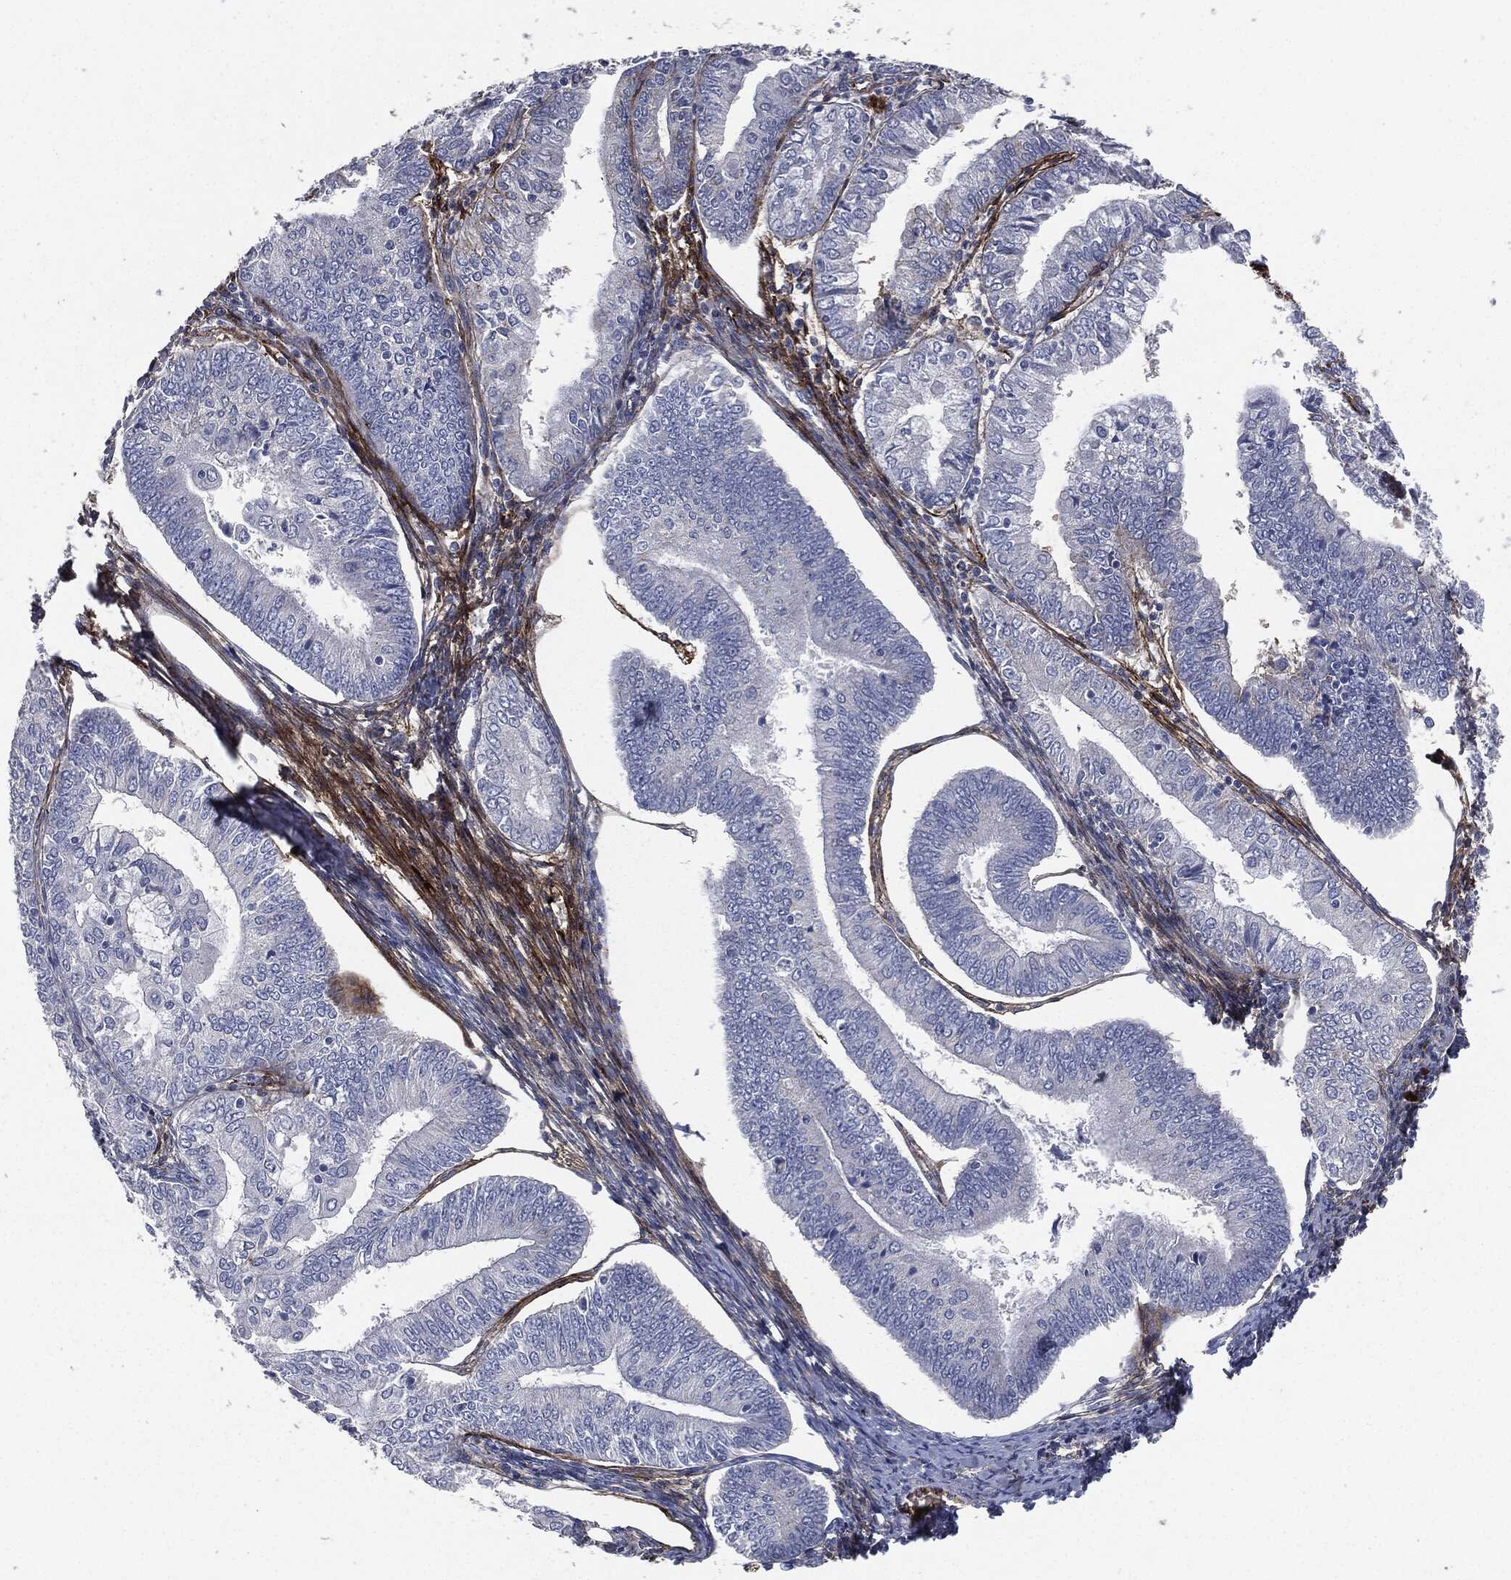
{"staining": {"intensity": "negative", "quantity": "none", "location": "none"}, "tissue": "endometrial cancer", "cell_type": "Tumor cells", "image_type": "cancer", "snomed": [{"axis": "morphology", "description": "Adenocarcinoma, NOS"}, {"axis": "topography", "description": "Endometrium"}], "caption": "There is no significant expression in tumor cells of endometrial cancer.", "gene": "APOB", "patient": {"sex": "female", "age": 56}}